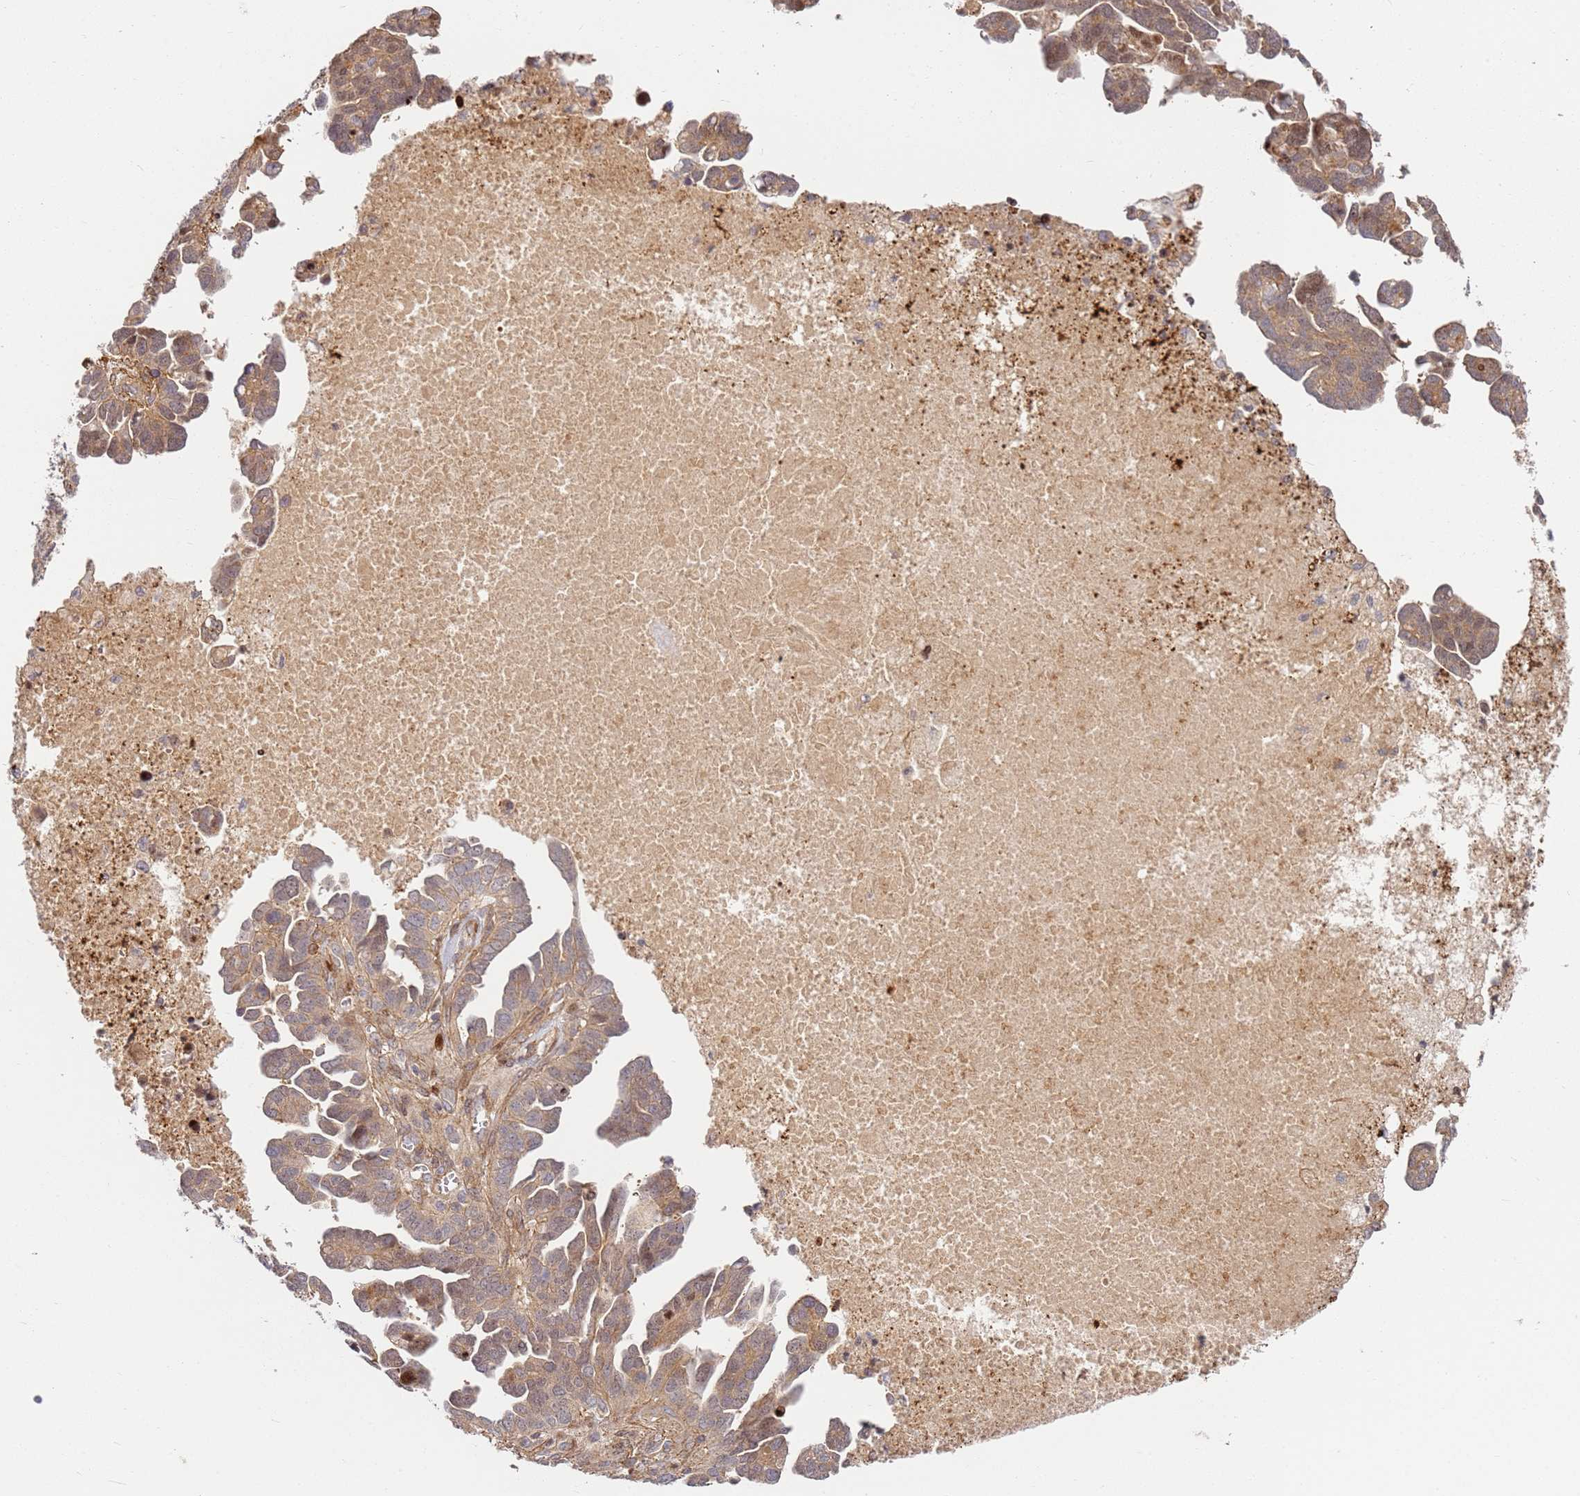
{"staining": {"intensity": "weak", "quantity": "25%-75%", "location": "cytoplasmic/membranous,nuclear"}, "tissue": "ovarian cancer", "cell_type": "Tumor cells", "image_type": "cancer", "snomed": [{"axis": "morphology", "description": "Cystadenocarcinoma, serous, NOS"}, {"axis": "topography", "description": "Ovary"}], "caption": "A brown stain shows weak cytoplasmic/membranous and nuclear staining of a protein in human ovarian cancer (serous cystadenocarcinoma) tumor cells.", "gene": "TMEM233", "patient": {"sex": "female", "age": 54}}